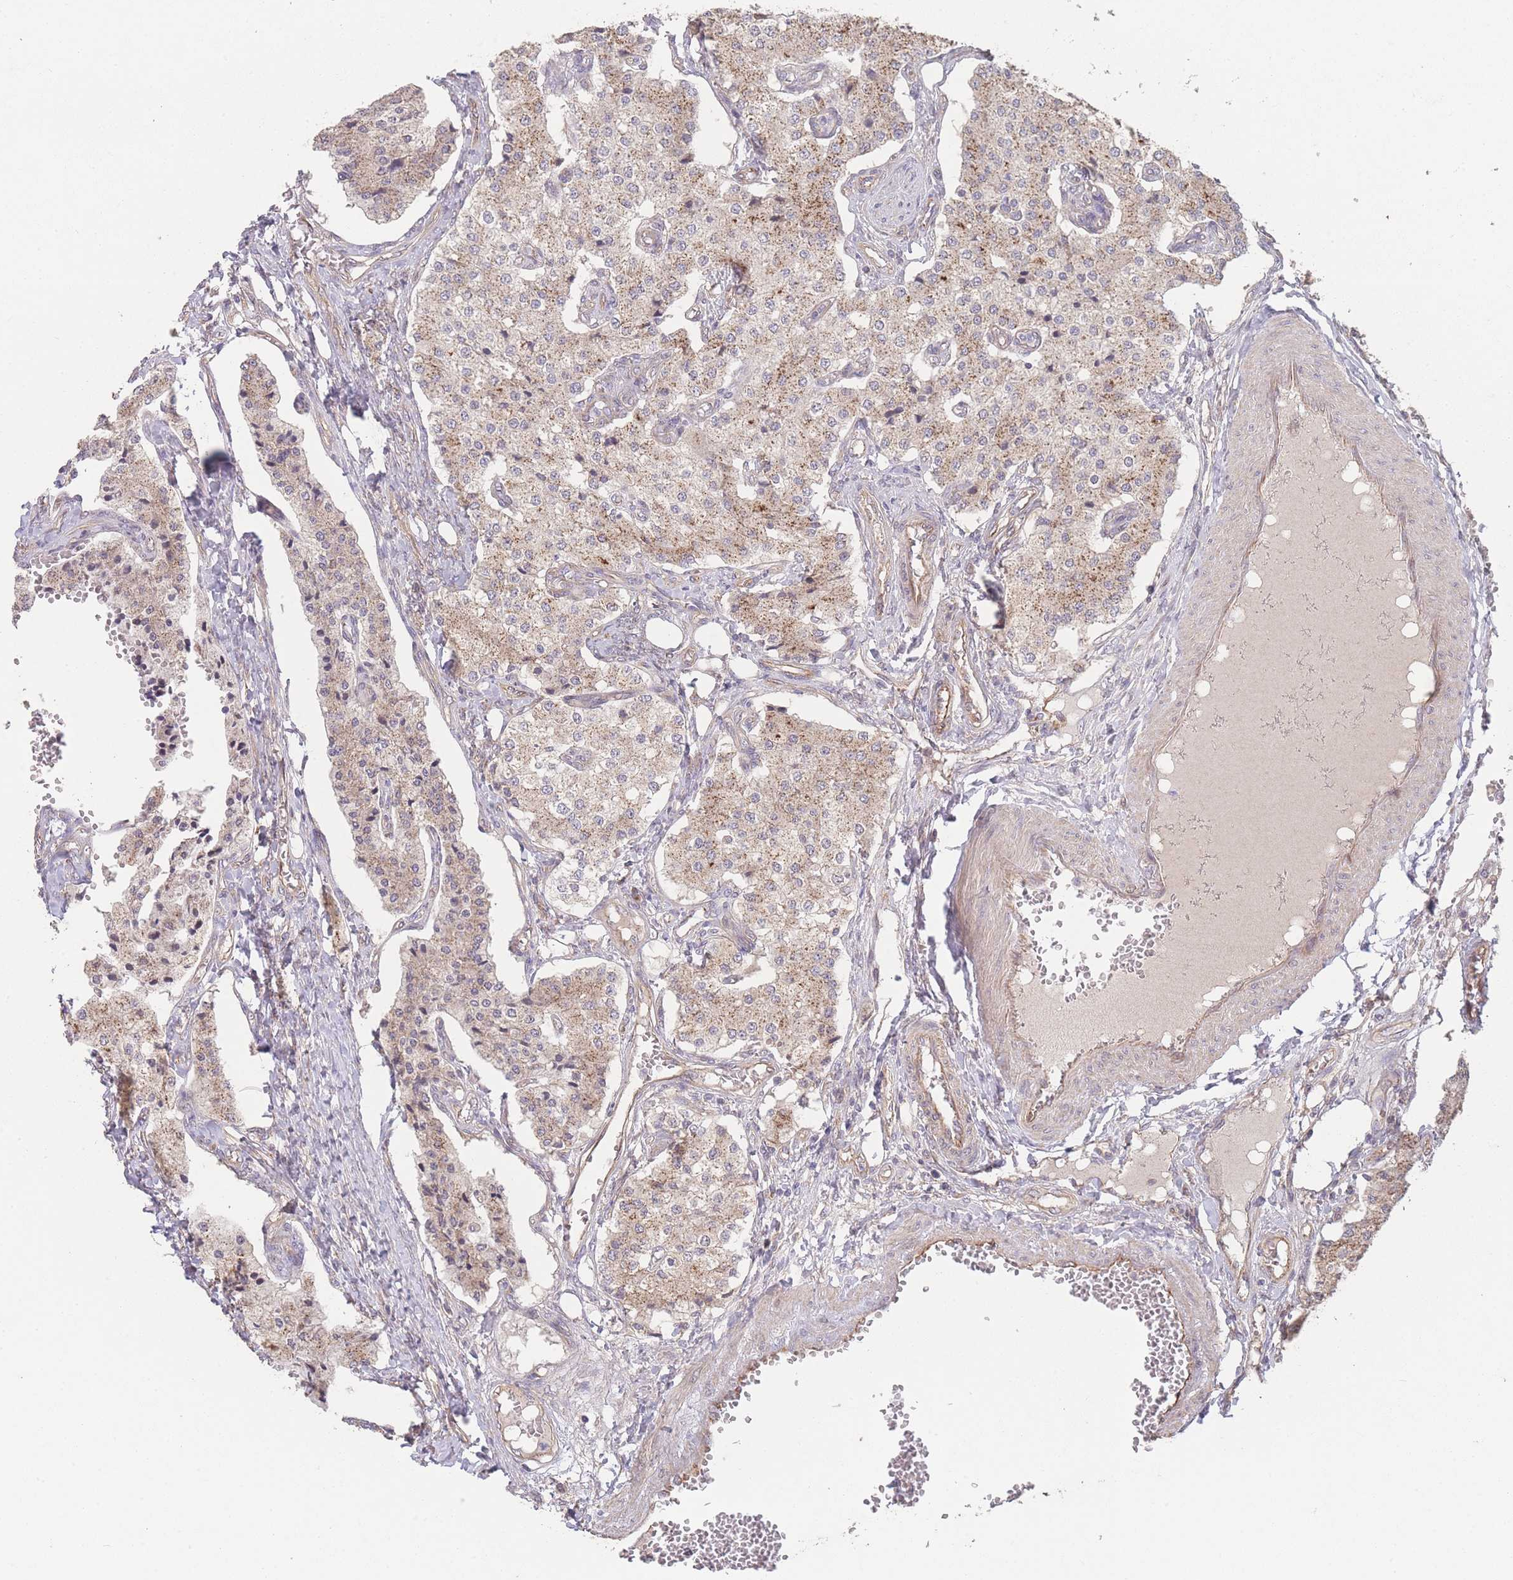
{"staining": {"intensity": "moderate", "quantity": "25%-75%", "location": "cytoplasmic/membranous"}, "tissue": "carcinoid", "cell_type": "Tumor cells", "image_type": "cancer", "snomed": [{"axis": "morphology", "description": "Carcinoid, malignant, NOS"}, {"axis": "topography", "description": "Colon"}], "caption": "DAB (3,3'-diaminobenzidine) immunohistochemical staining of human carcinoid exhibits moderate cytoplasmic/membranous protein expression in approximately 25%-75% of tumor cells.", "gene": "PXMP4", "patient": {"sex": "female", "age": 52}}